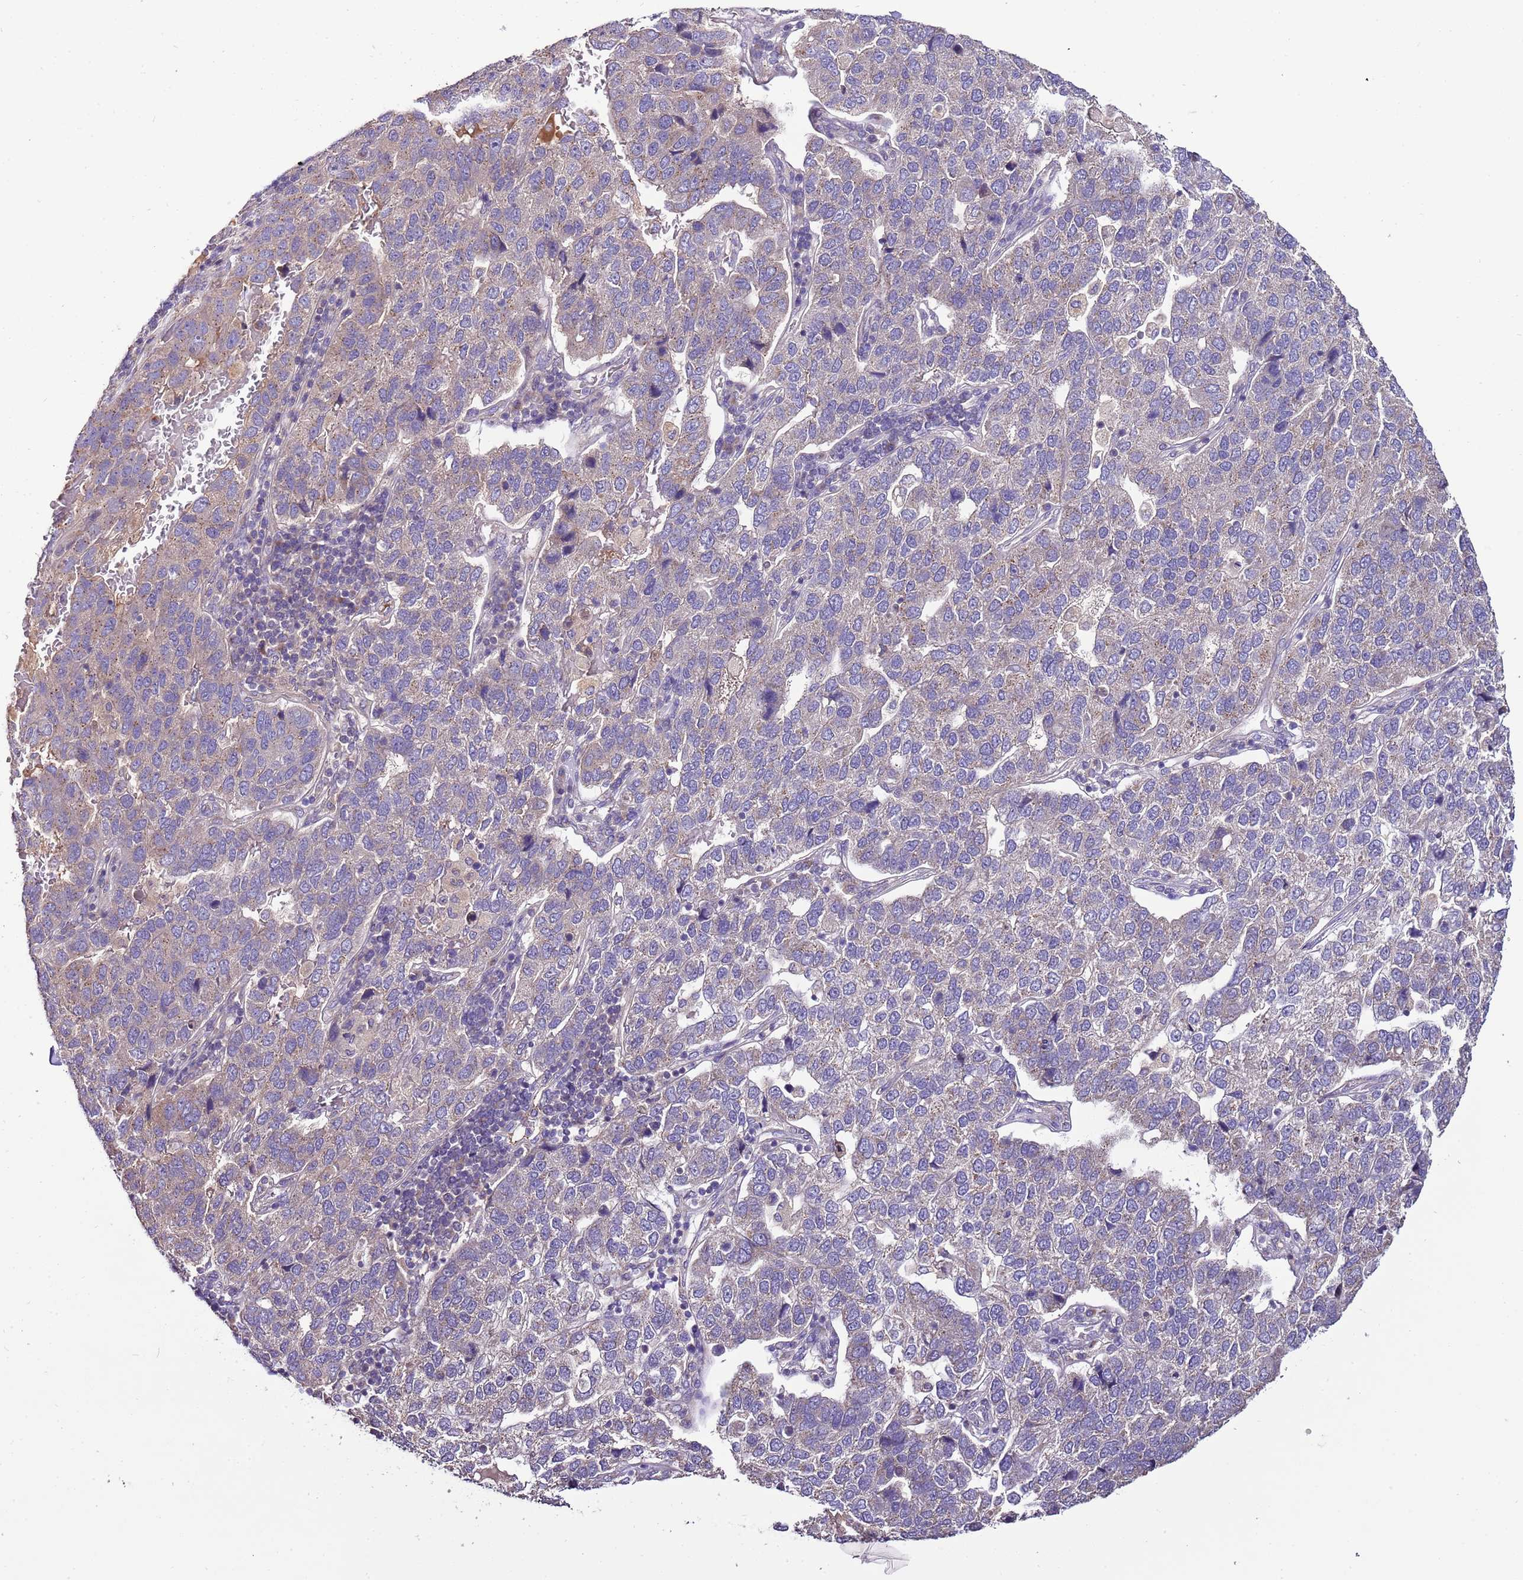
{"staining": {"intensity": "negative", "quantity": "none", "location": "none"}, "tissue": "pancreatic cancer", "cell_type": "Tumor cells", "image_type": "cancer", "snomed": [{"axis": "morphology", "description": "Adenocarcinoma, NOS"}, {"axis": "topography", "description": "Pancreas"}], "caption": "An immunohistochemistry (IHC) histopathology image of pancreatic cancer (adenocarcinoma) is shown. There is no staining in tumor cells of pancreatic cancer (adenocarcinoma).", "gene": "FAM20A", "patient": {"sex": "female", "age": 61}}